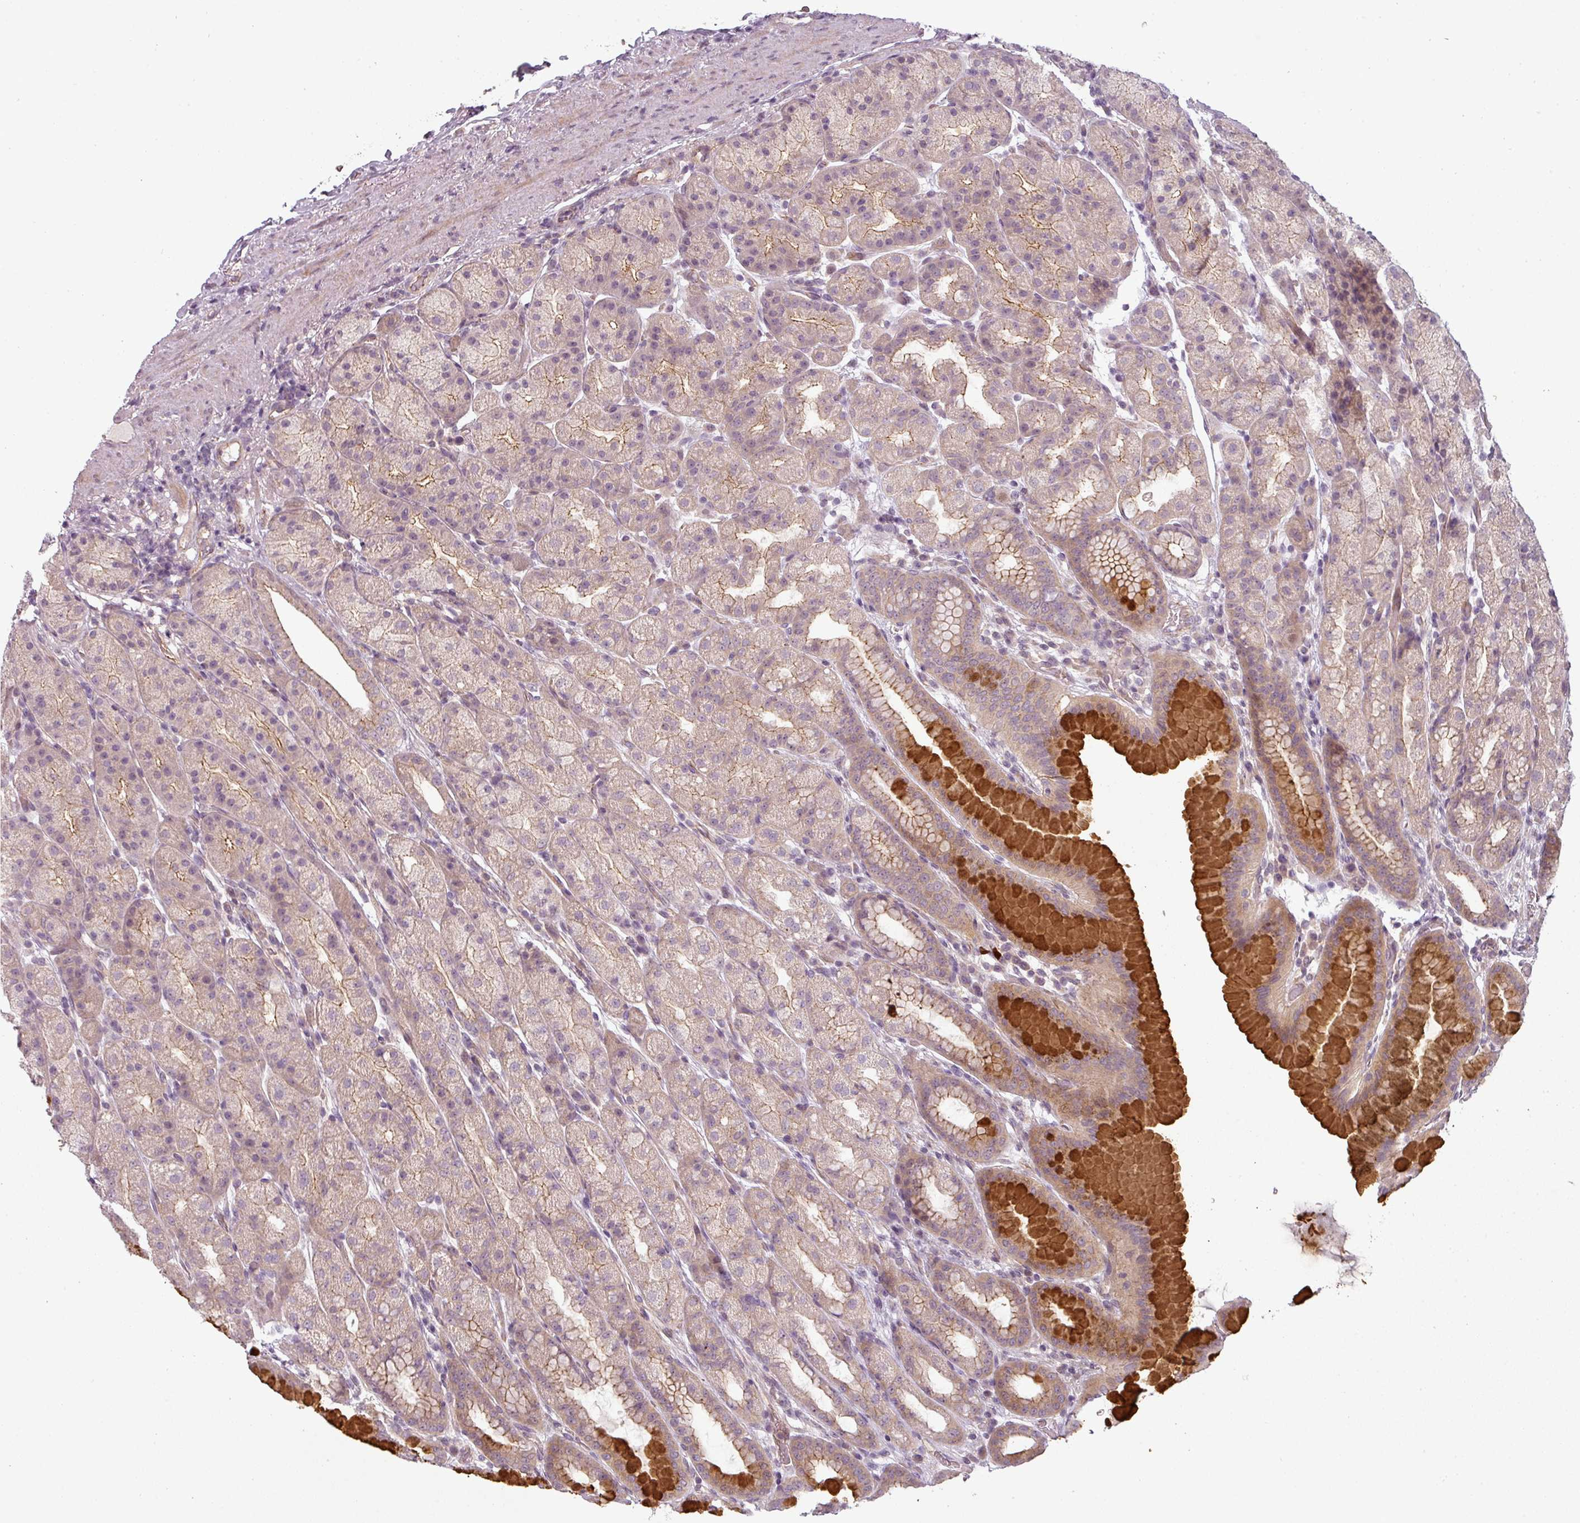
{"staining": {"intensity": "strong", "quantity": "<25%", "location": "cytoplasmic/membranous"}, "tissue": "stomach", "cell_type": "Glandular cells", "image_type": "normal", "snomed": [{"axis": "morphology", "description": "Normal tissue, NOS"}, {"axis": "topography", "description": "Stomach, upper"}, {"axis": "topography", "description": "Stomach"}], "caption": "Glandular cells reveal medium levels of strong cytoplasmic/membranous positivity in about <25% of cells in benign human stomach. Using DAB (brown) and hematoxylin (blue) stains, captured at high magnification using brightfield microscopy.", "gene": "SLC16A9", "patient": {"sex": "male", "age": 68}}